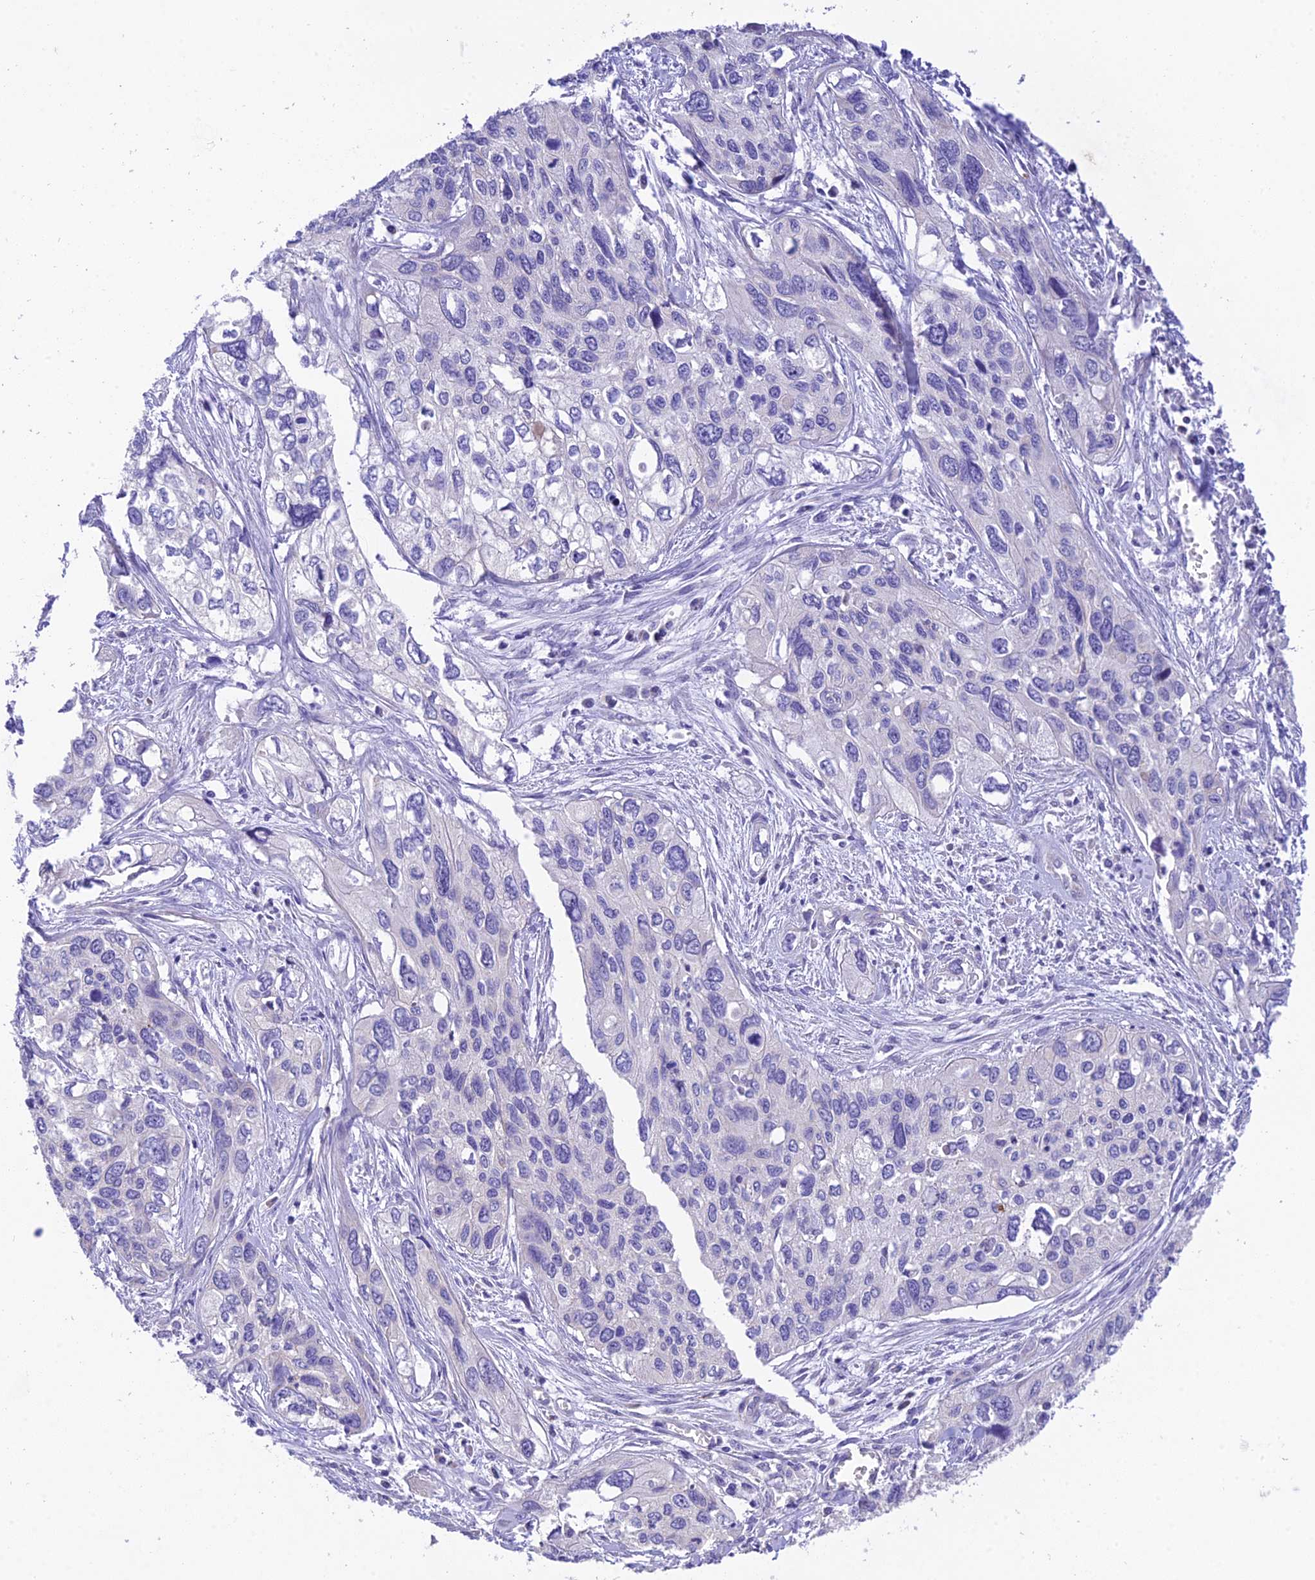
{"staining": {"intensity": "negative", "quantity": "none", "location": "none"}, "tissue": "cervical cancer", "cell_type": "Tumor cells", "image_type": "cancer", "snomed": [{"axis": "morphology", "description": "Squamous cell carcinoma, NOS"}, {"axis": "topography", "description": "Cervix"}], "caption": "Immunohistochemistry (IHC) histopathology image of neoplastic tissue: cervical cancer (squamous cell carcinoma) stained with DAB (3,3'-diaminobenzidine) demonstrates no significant protein staining in tumor cells.", "gene": "MS4A5", "patient": {"sex": "female", "age": 55}}